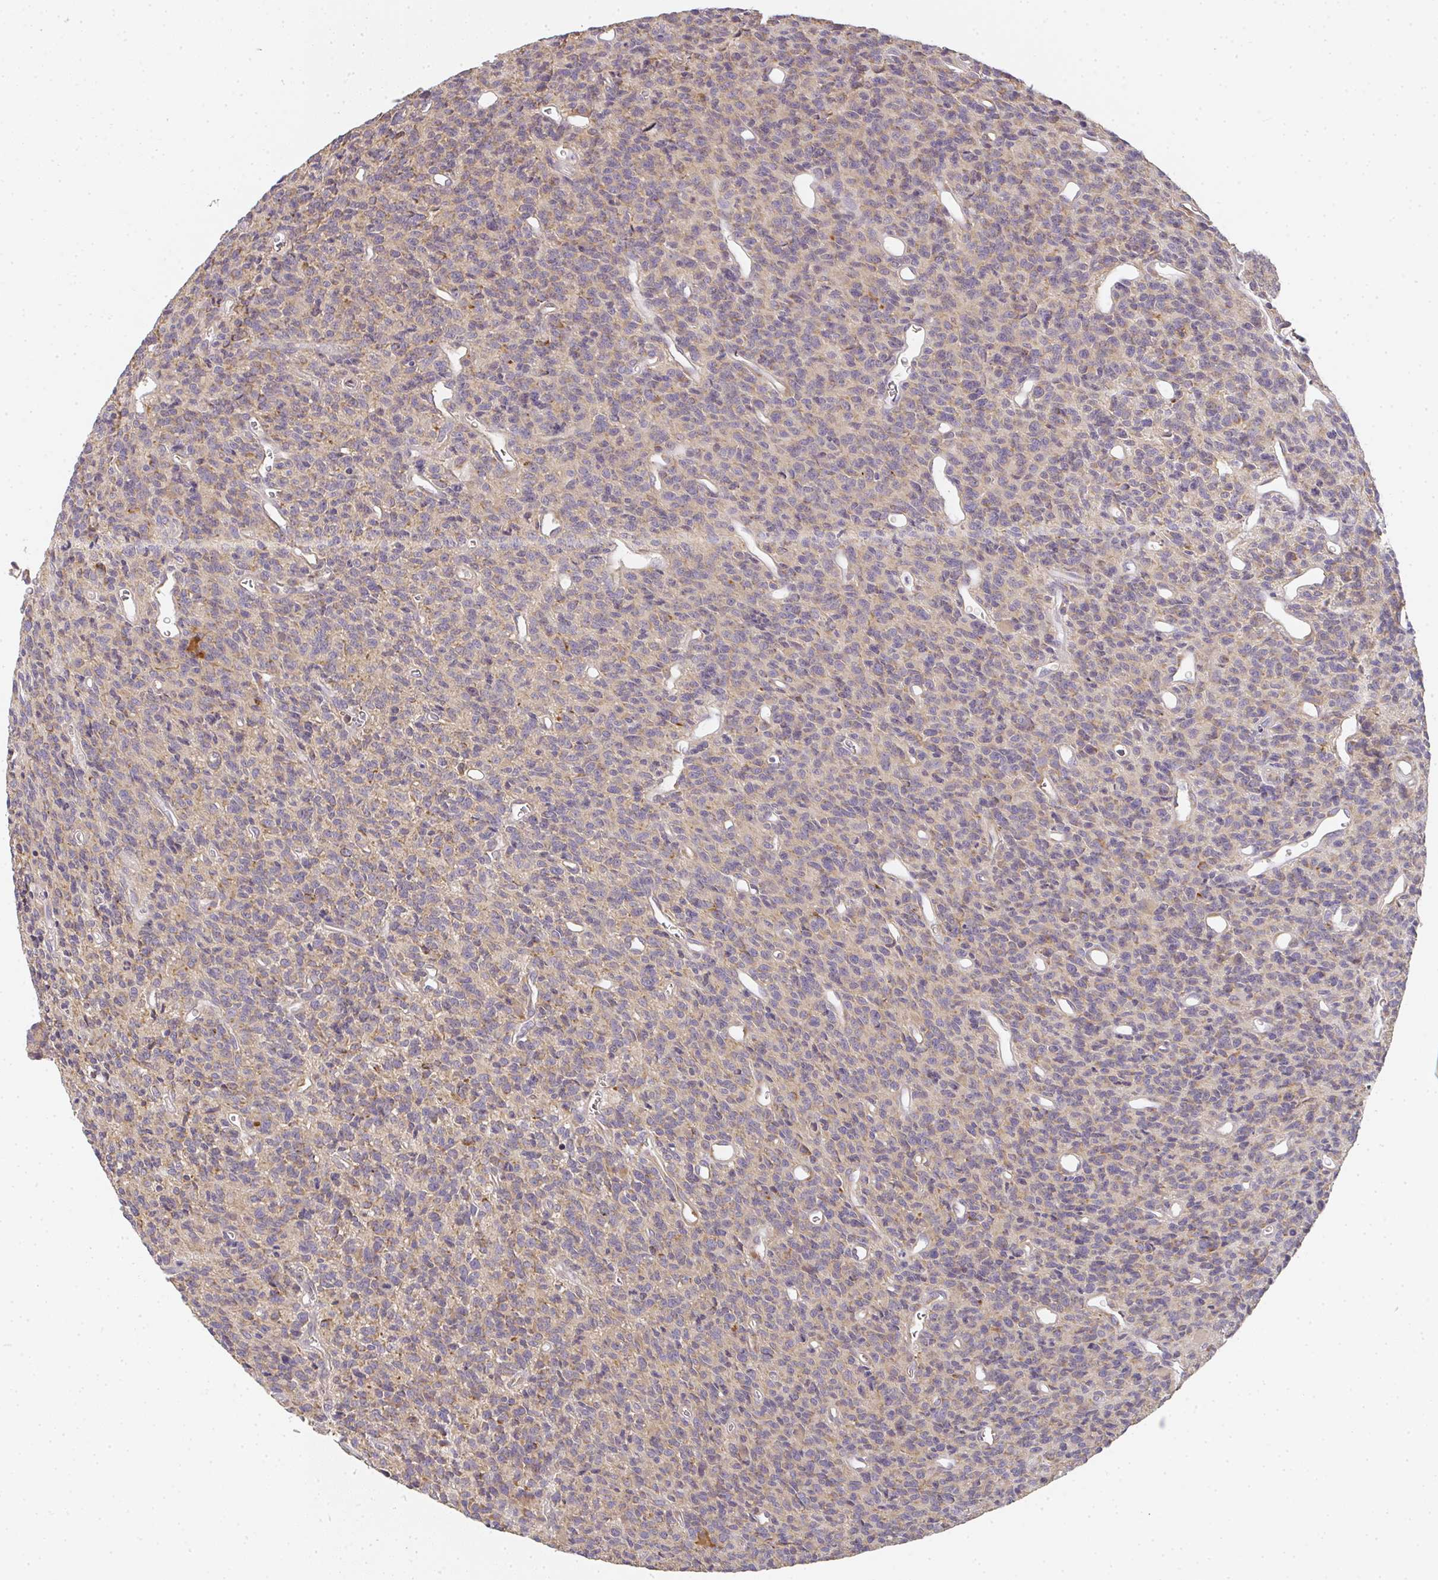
{"staining": {"intensity": "weak", "quantity": "<25%", "location": "cytoplasmic/membranous"}, "tissue": "glioma", "cell_type": "Tumor cells", "image_type": "cancer", "snomed": [{"axis": "morphology", "description": "Glioma, malignant, High grade"}, {"axis": "topography", "description": "Brain"}], "caption": "Immunohistochemistry of human glioma shows no positivity in tumor cells.", "gene": "SLC35B3", "patient": {"sex": "male", "age": 76}}